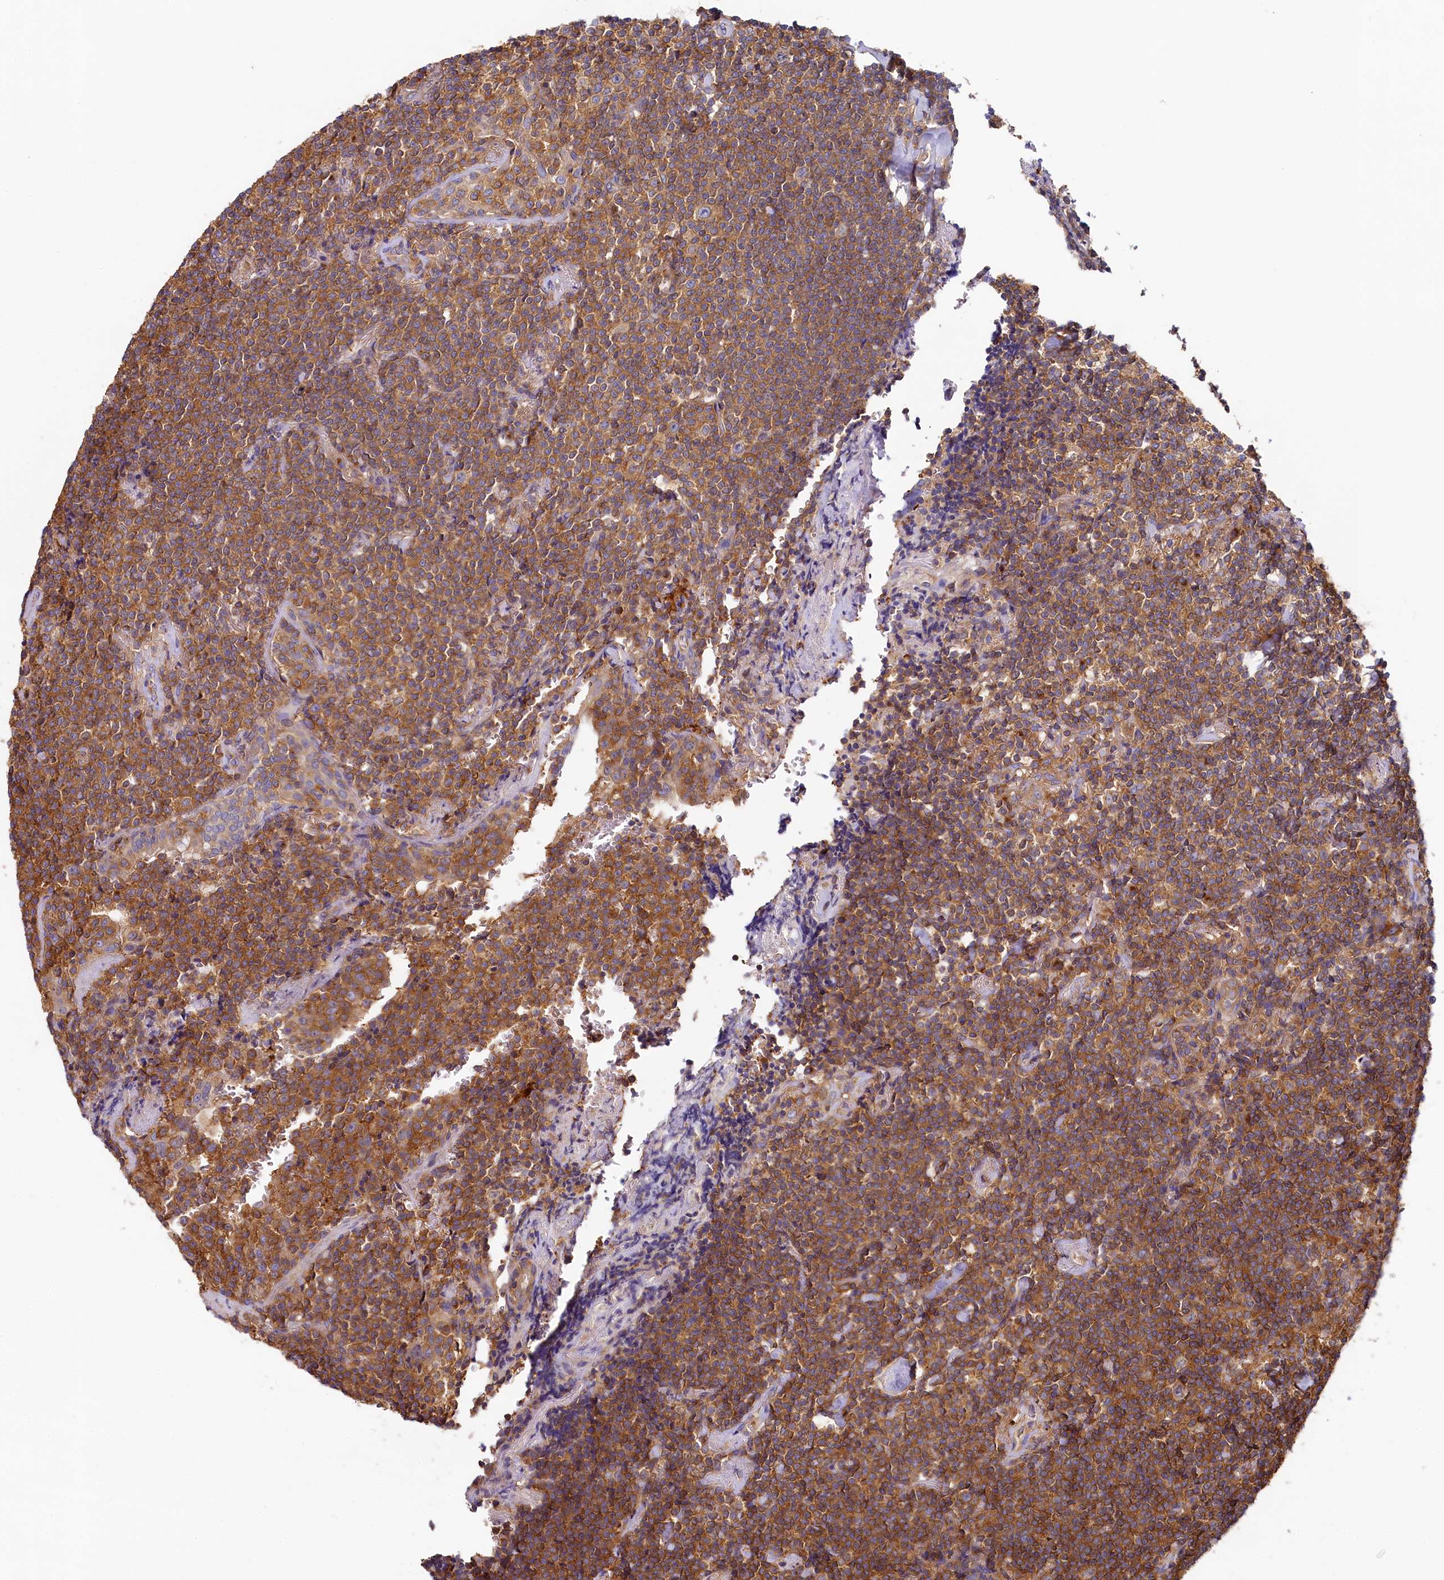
{"staining": {"intensity": "moderate", "quantity": ">75%", "location": "cytoplasmic/membranous"}, "tissue": "lymphoma", "cell_type": "Tumor cells", "image_type": "cancer", "snomed": [{"axis": "morphology", "description": "Malignant lymphoma, non-Hodgkin's type, Low grade"}, {"axis": "topography", "description": "Lung"}], "caption": "Immunohistochemistry (DAB (3,3'-diaminobenzidine)) staining of malignant lymphoma, non-Hodgkin's type (low-grade) reveals moderate cytoplasmic/membranous protein positivity in about >75% of tumor cells.", "gene": "PPIP5K1", "patient": {"sex": "female", "age": 71}}